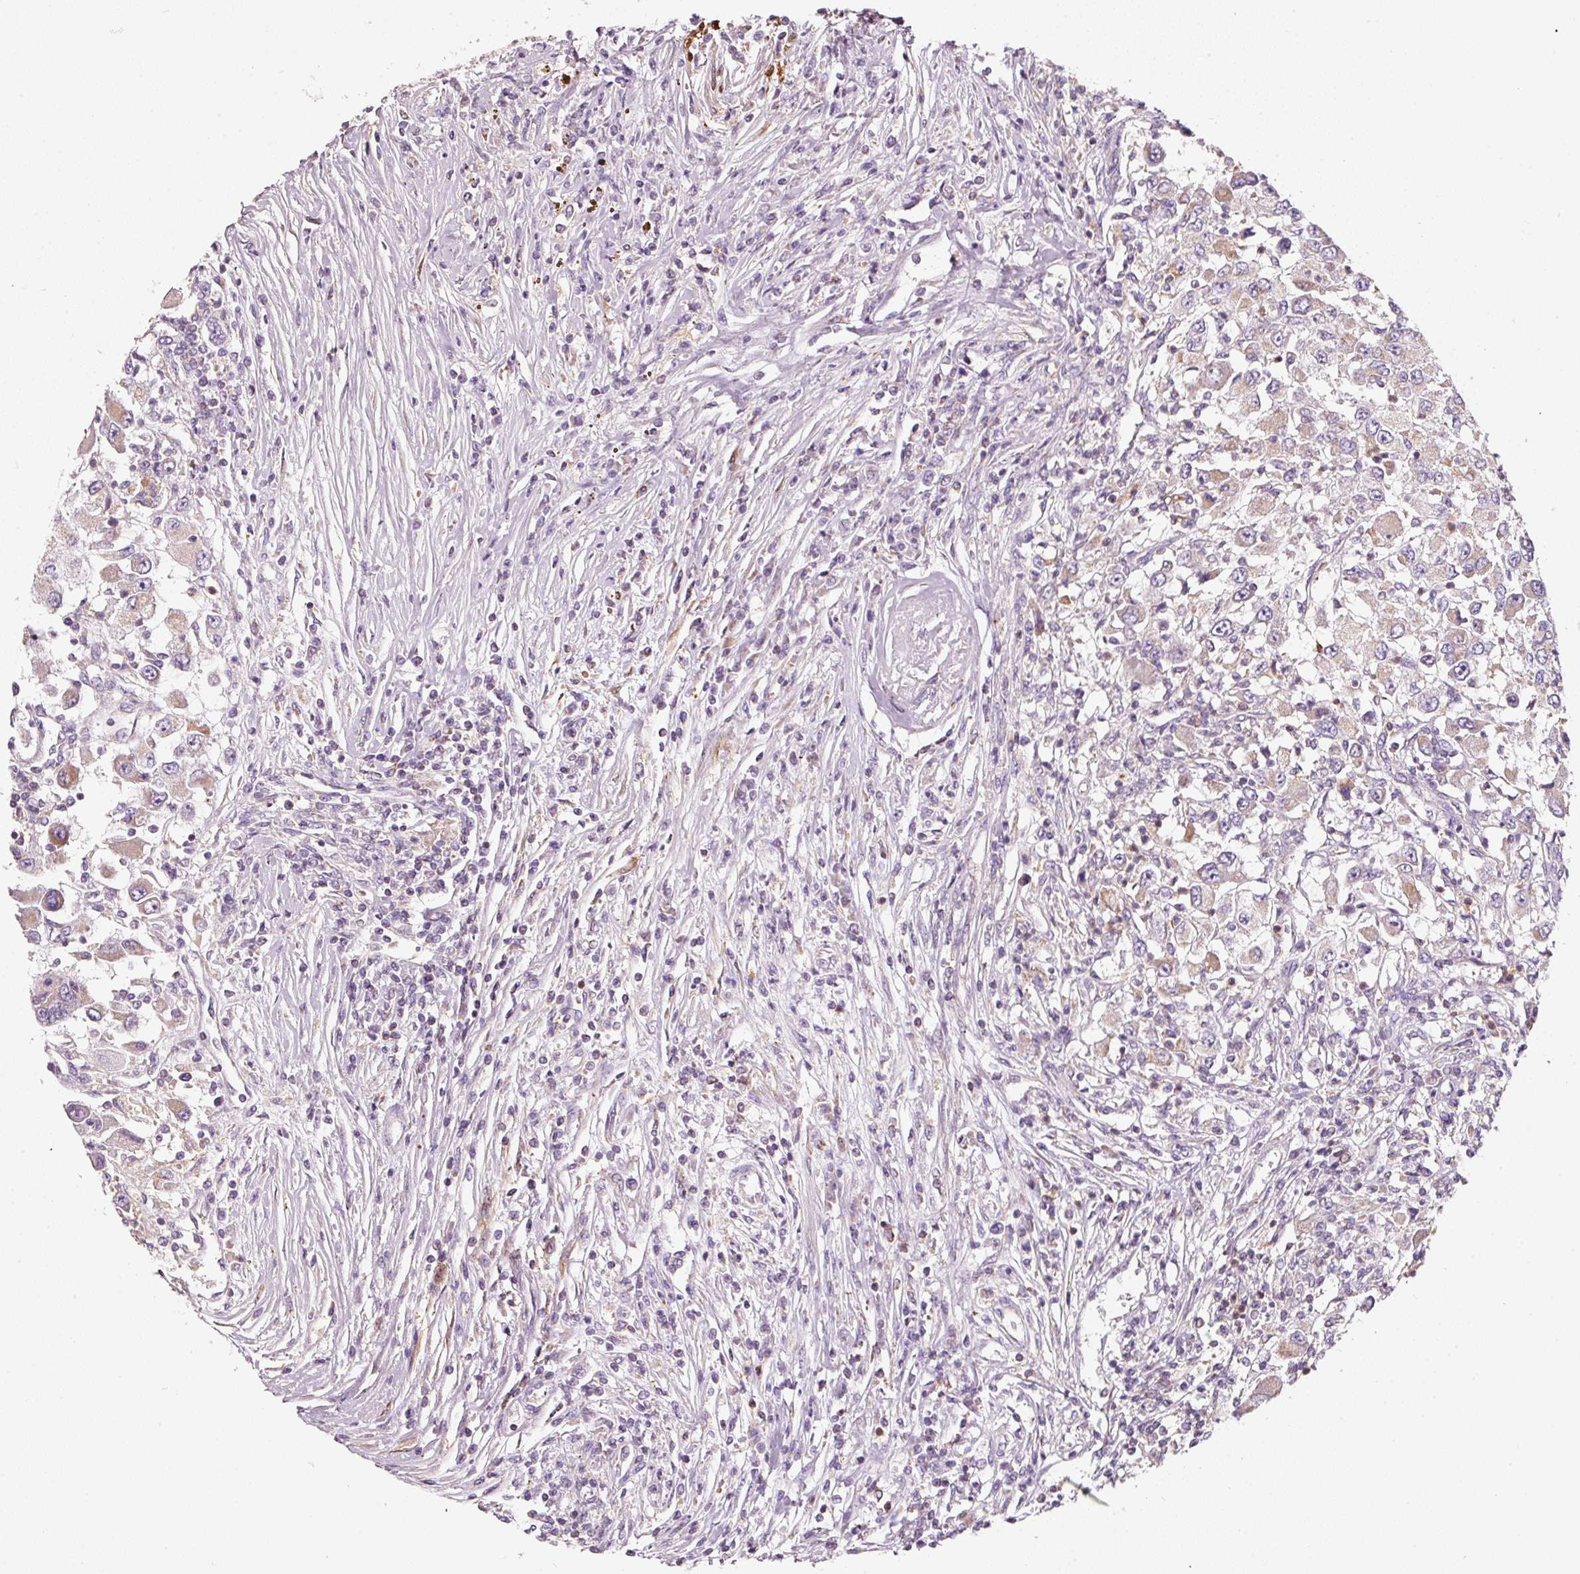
{"staining": {"intensity": "weak", "quantity": "<25%", "location": "cytoplasmic/membranous"}, "tissue": "renal cancer", "cell_type": "Tumor cells", "image_type": "cancer", "snomed": [{"axis": "morphology", "description": "Adenocarcinoma, NOS"}, {"axis": "topography", "description": "Kidney"}], "caption": "An IHC image of adenocarcinoma (renal) is shown. There is no staining in tumor cells of adenocarcinoma (renal).", "gene": "IQGAP2", "patient": {"sex": "female", "age": 67}}